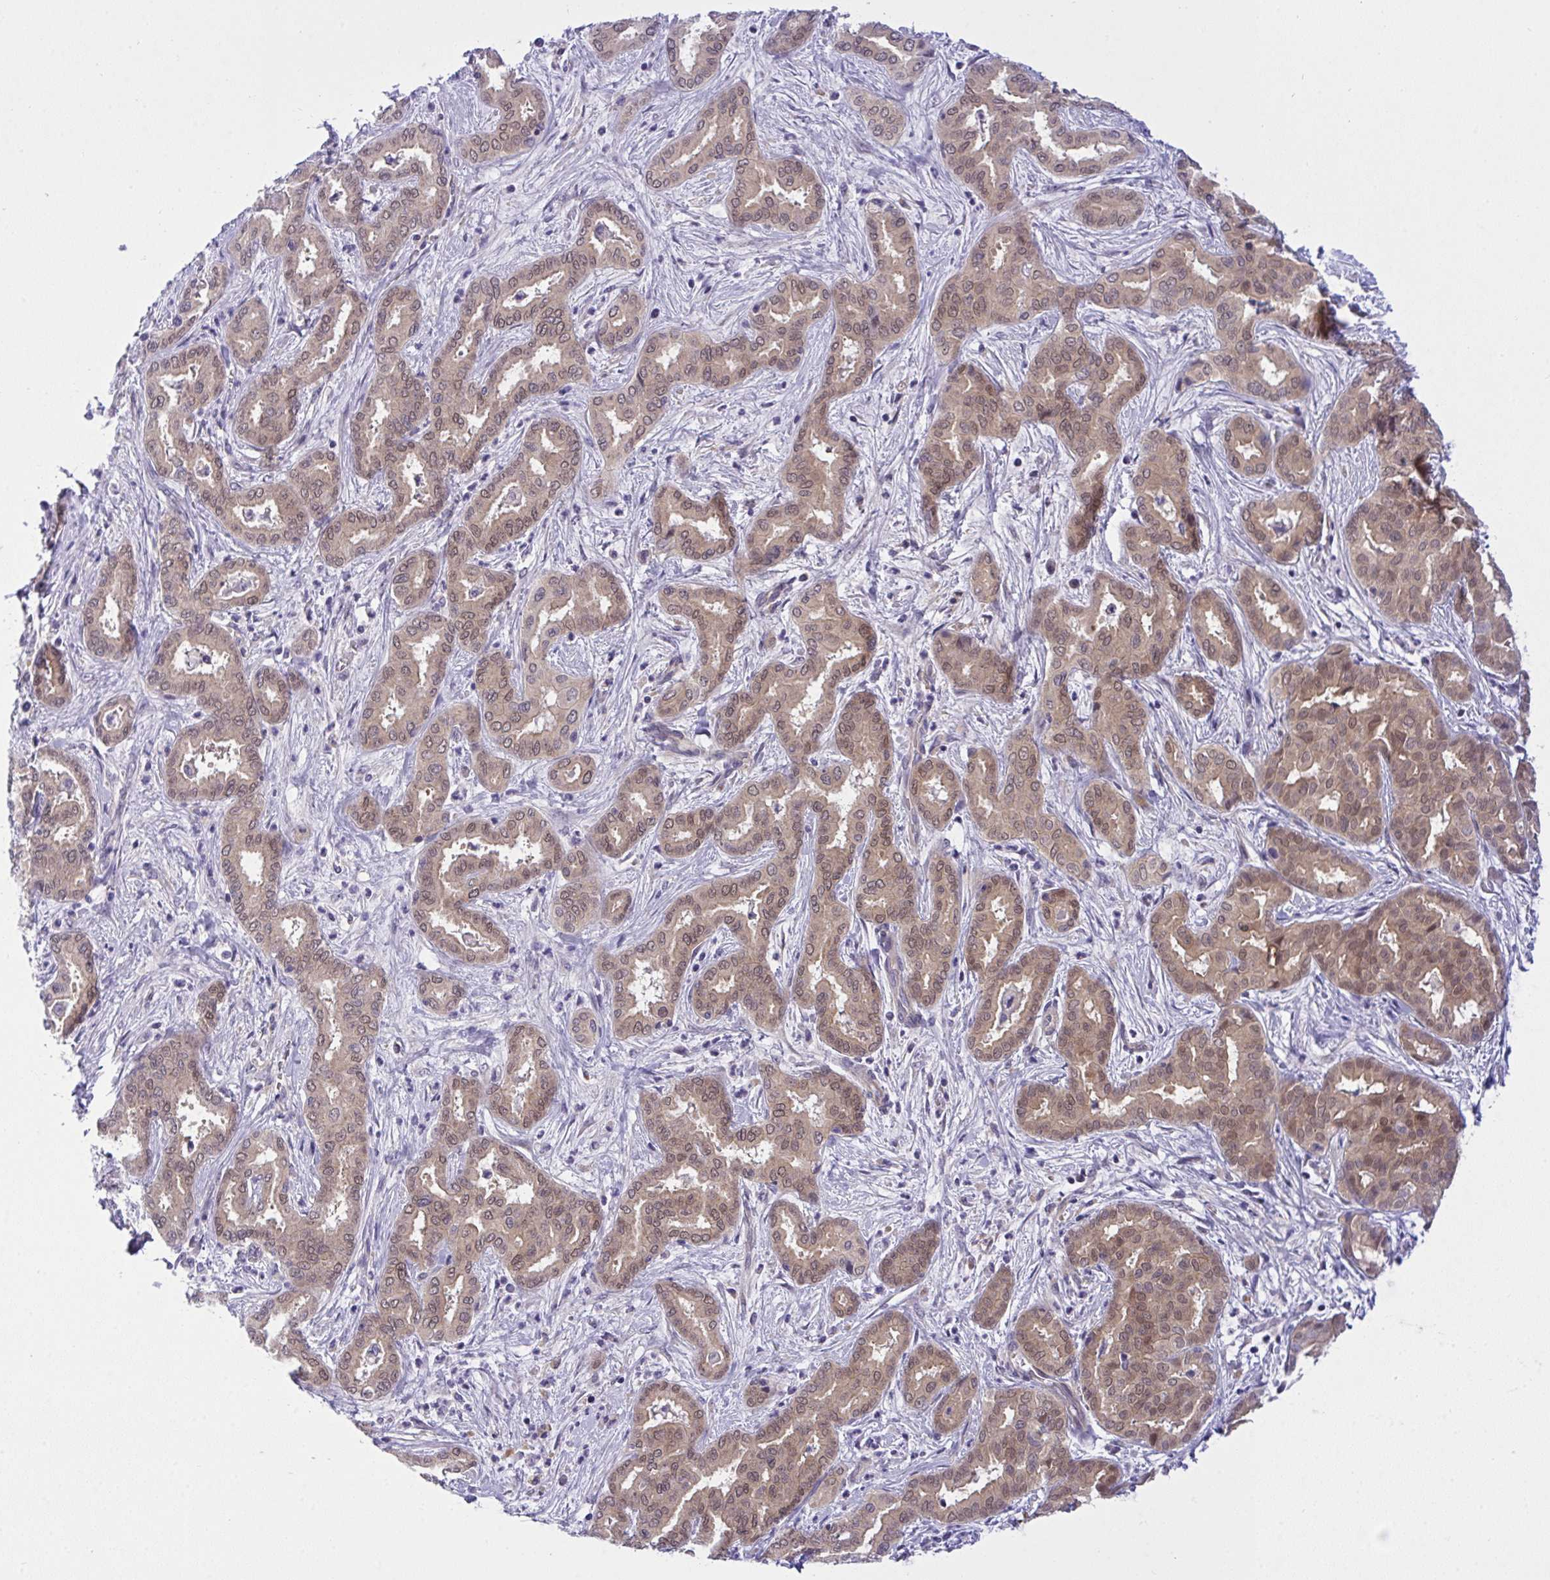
{"staining": {"intensity": "weak", "quantity": ">75%", "location": "cytoplasmic/membranous,nuclear"}, "tissue": "liver cancer", "cell_type": "Tumor cells", "image_type": "cancer", "snomed": [{"axis": "morphology", "description": "Cholangiocarcinoma"}, {"axis": "topography", "description": "Liver"}], "caption": "Tumor cells exhibit weak cytoplasmic/membranous and nuclear positivity in about >75% of cells in cholangiocarcinoma (liver). The staining was performed using DAB (3,3'-diaminobenzidine) to visualize the protein expression in brown, while the nuclei were stained in blue with hematoxylin (Magnification: 20x).", "gene": "HOXD12", "patient": {"sex": "female", "age": 64}}